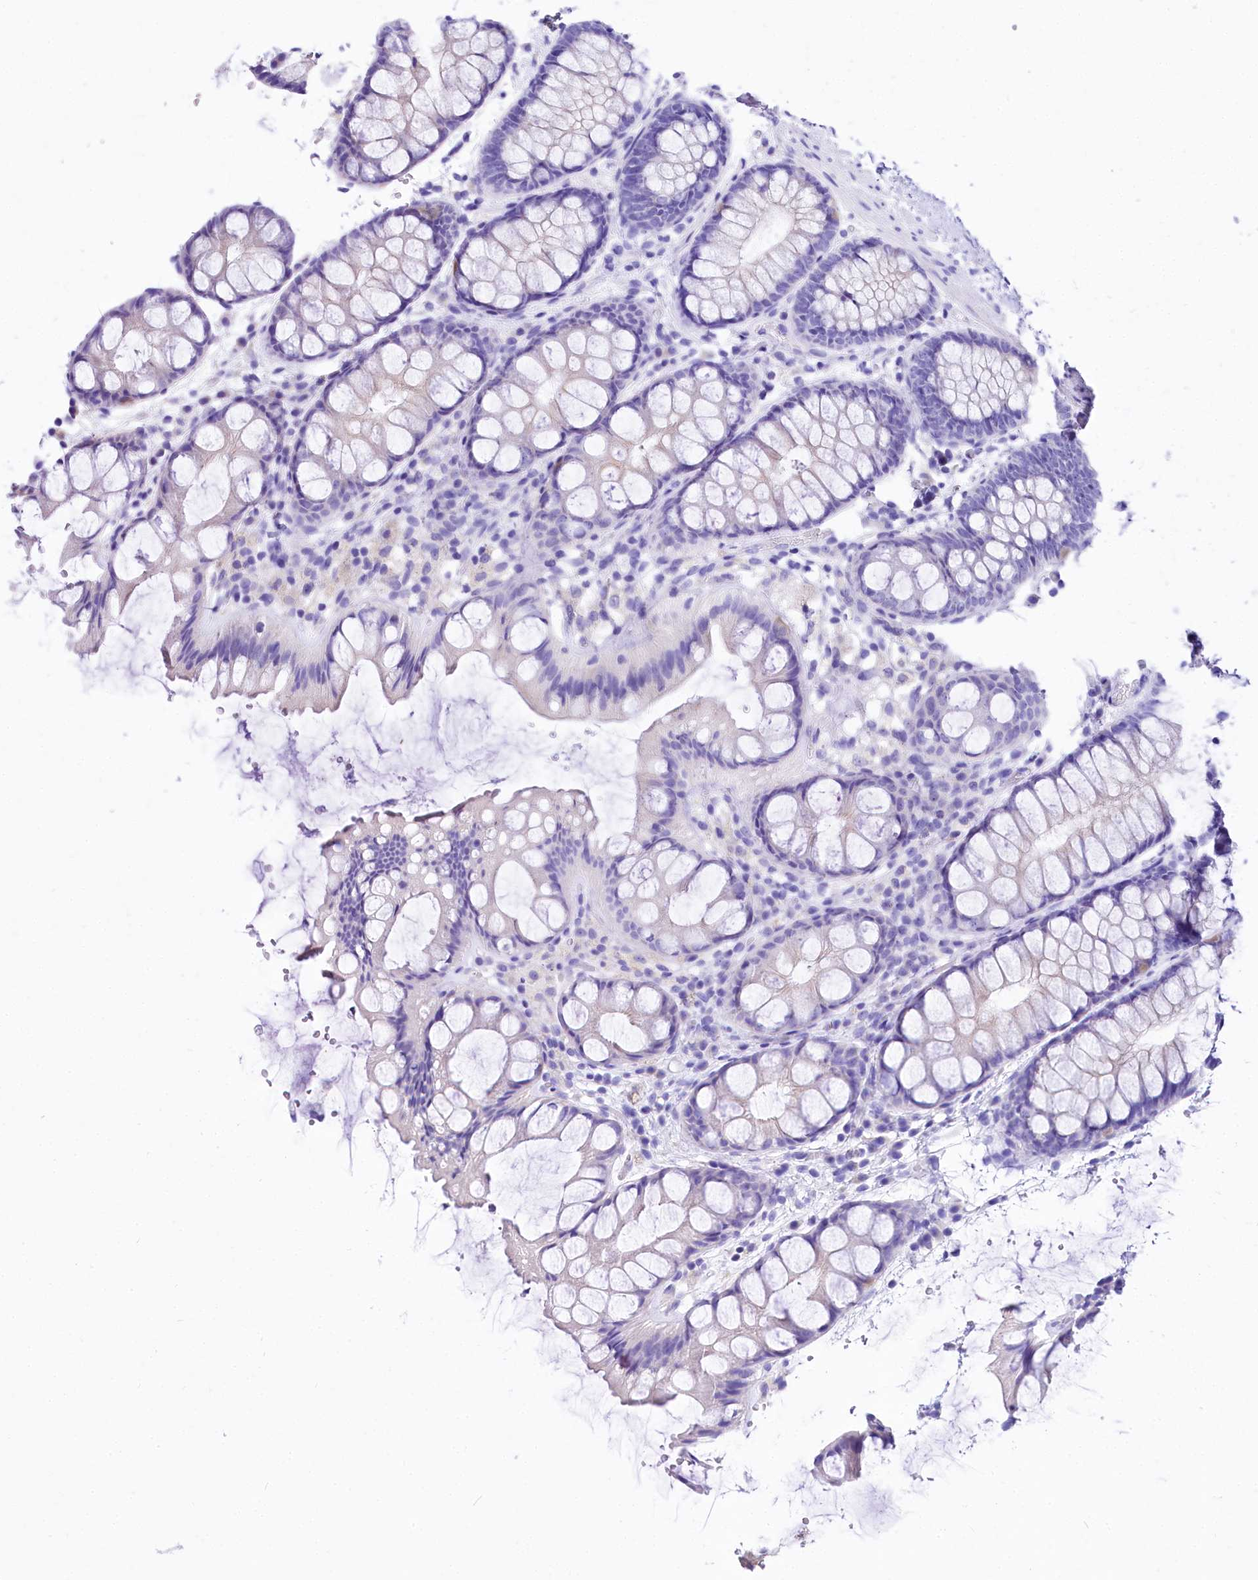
{"staining": {"intensity": "negative", "quantity": "none", "location": "none"}, "tissue": "colon", "cell_type": "Endothelial cells", "image_type": "normal", "snomed": [{"axis": "morphology", "description": "Normal tissue, NOS"}, {"axis": "topography", "description": "Colon"}], "caption": "Colon stained for a protein using immunohistochemistry (IHC) exhibits no positivity endothelial cells.", "gene": "A2ML1", "patient": {"sex": "male", "age": 47}}